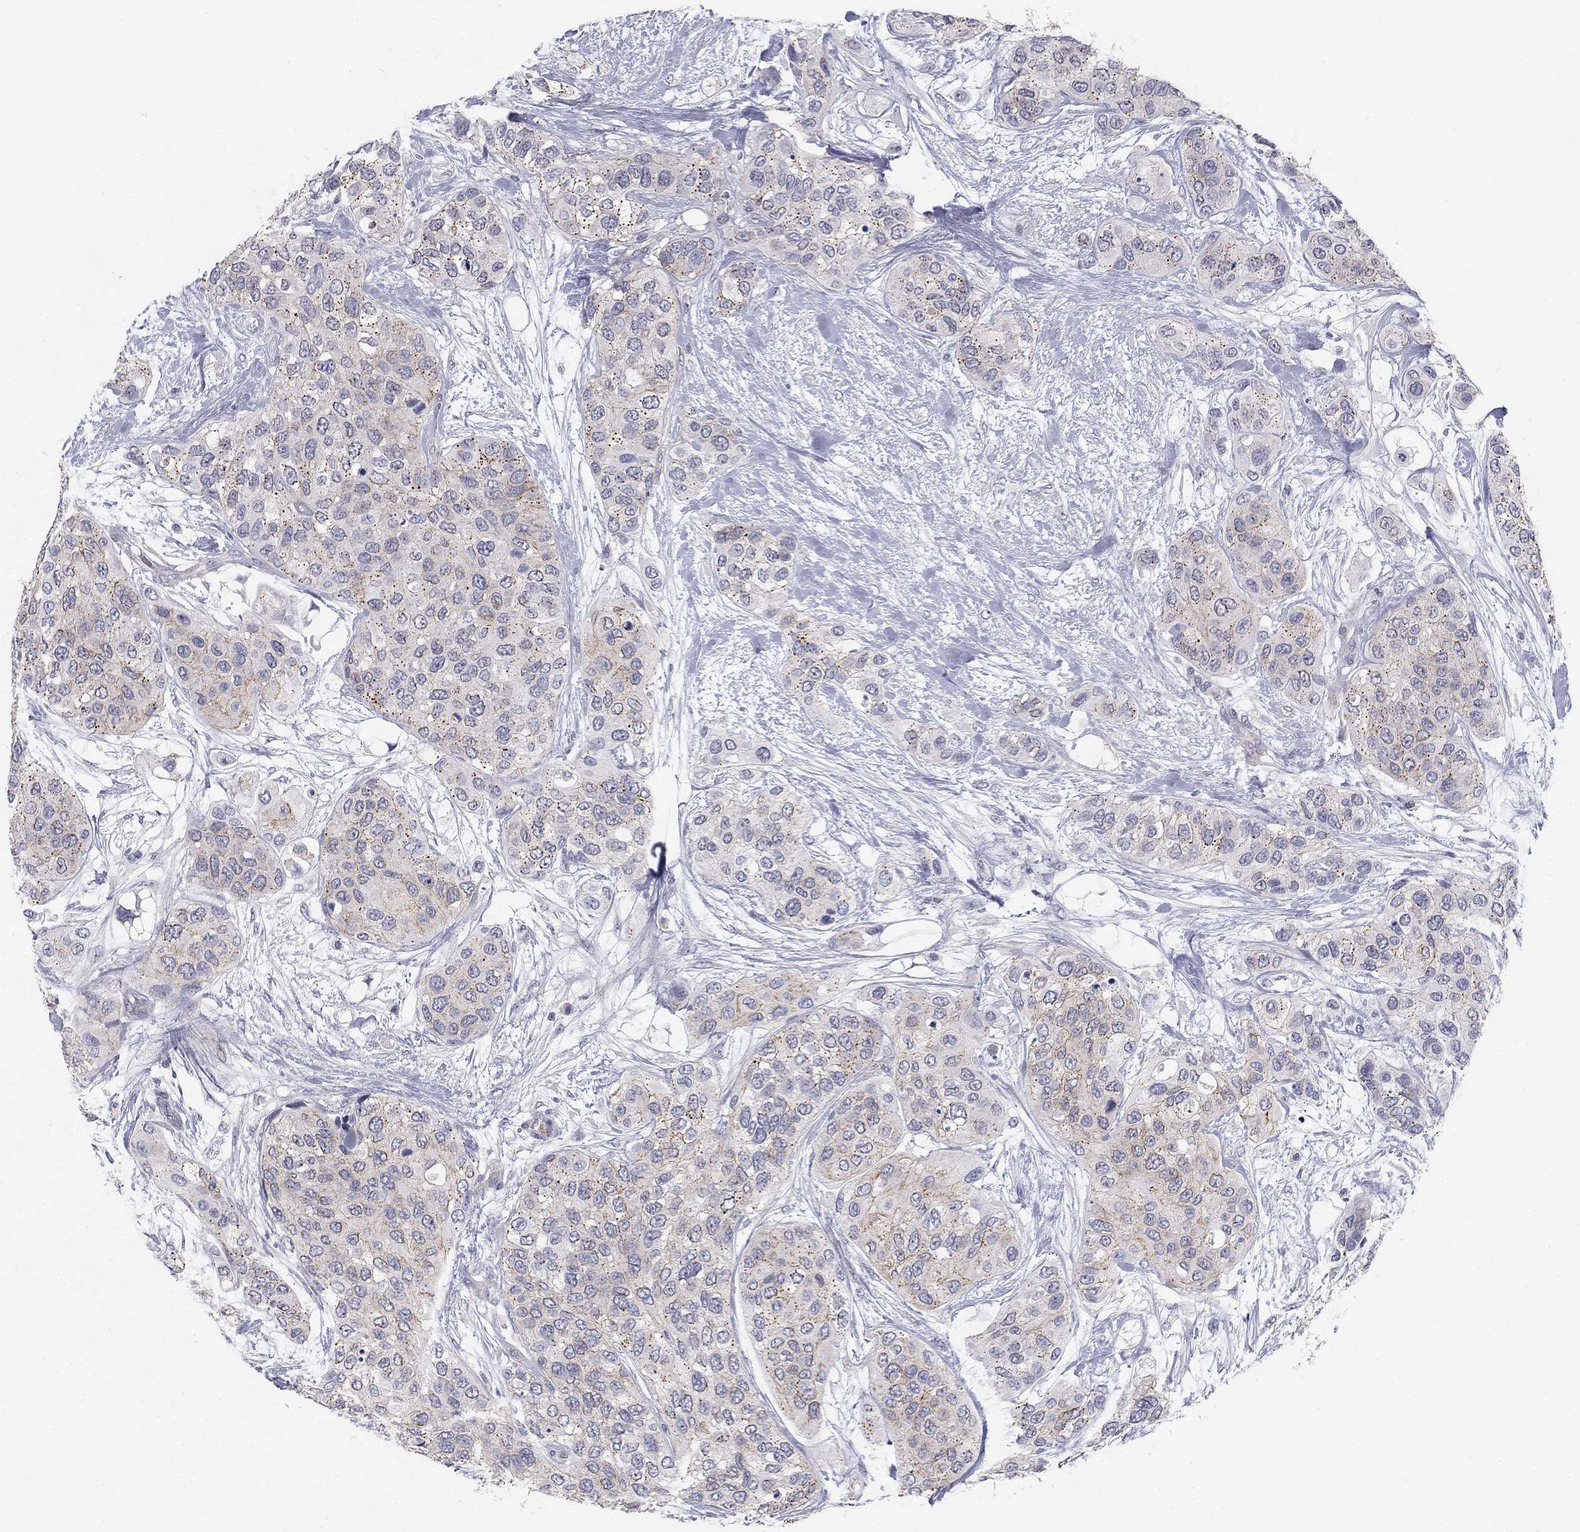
{"staining": {"intensity": "weak", "quantity": "<25%", "location": "cytoplasmic/membranous"}, "tissue": "urothelial cancer", "cell_type": "Tumor cells", "image_type": "cancer", "snomed": [{"axis": "morphology", "description": "Urothelial carcinoma, High grade"}, {"axis": "topography", "description": "Urinary bladder"}], "caption": "Immunohistochemistry of urothelial carcinoma (high-grade) reveals no expression in tumor cells. Nuclei are stained in blue.", "gene": "SEPTIN3", "patient": {"sex": "male", "age": 77}}